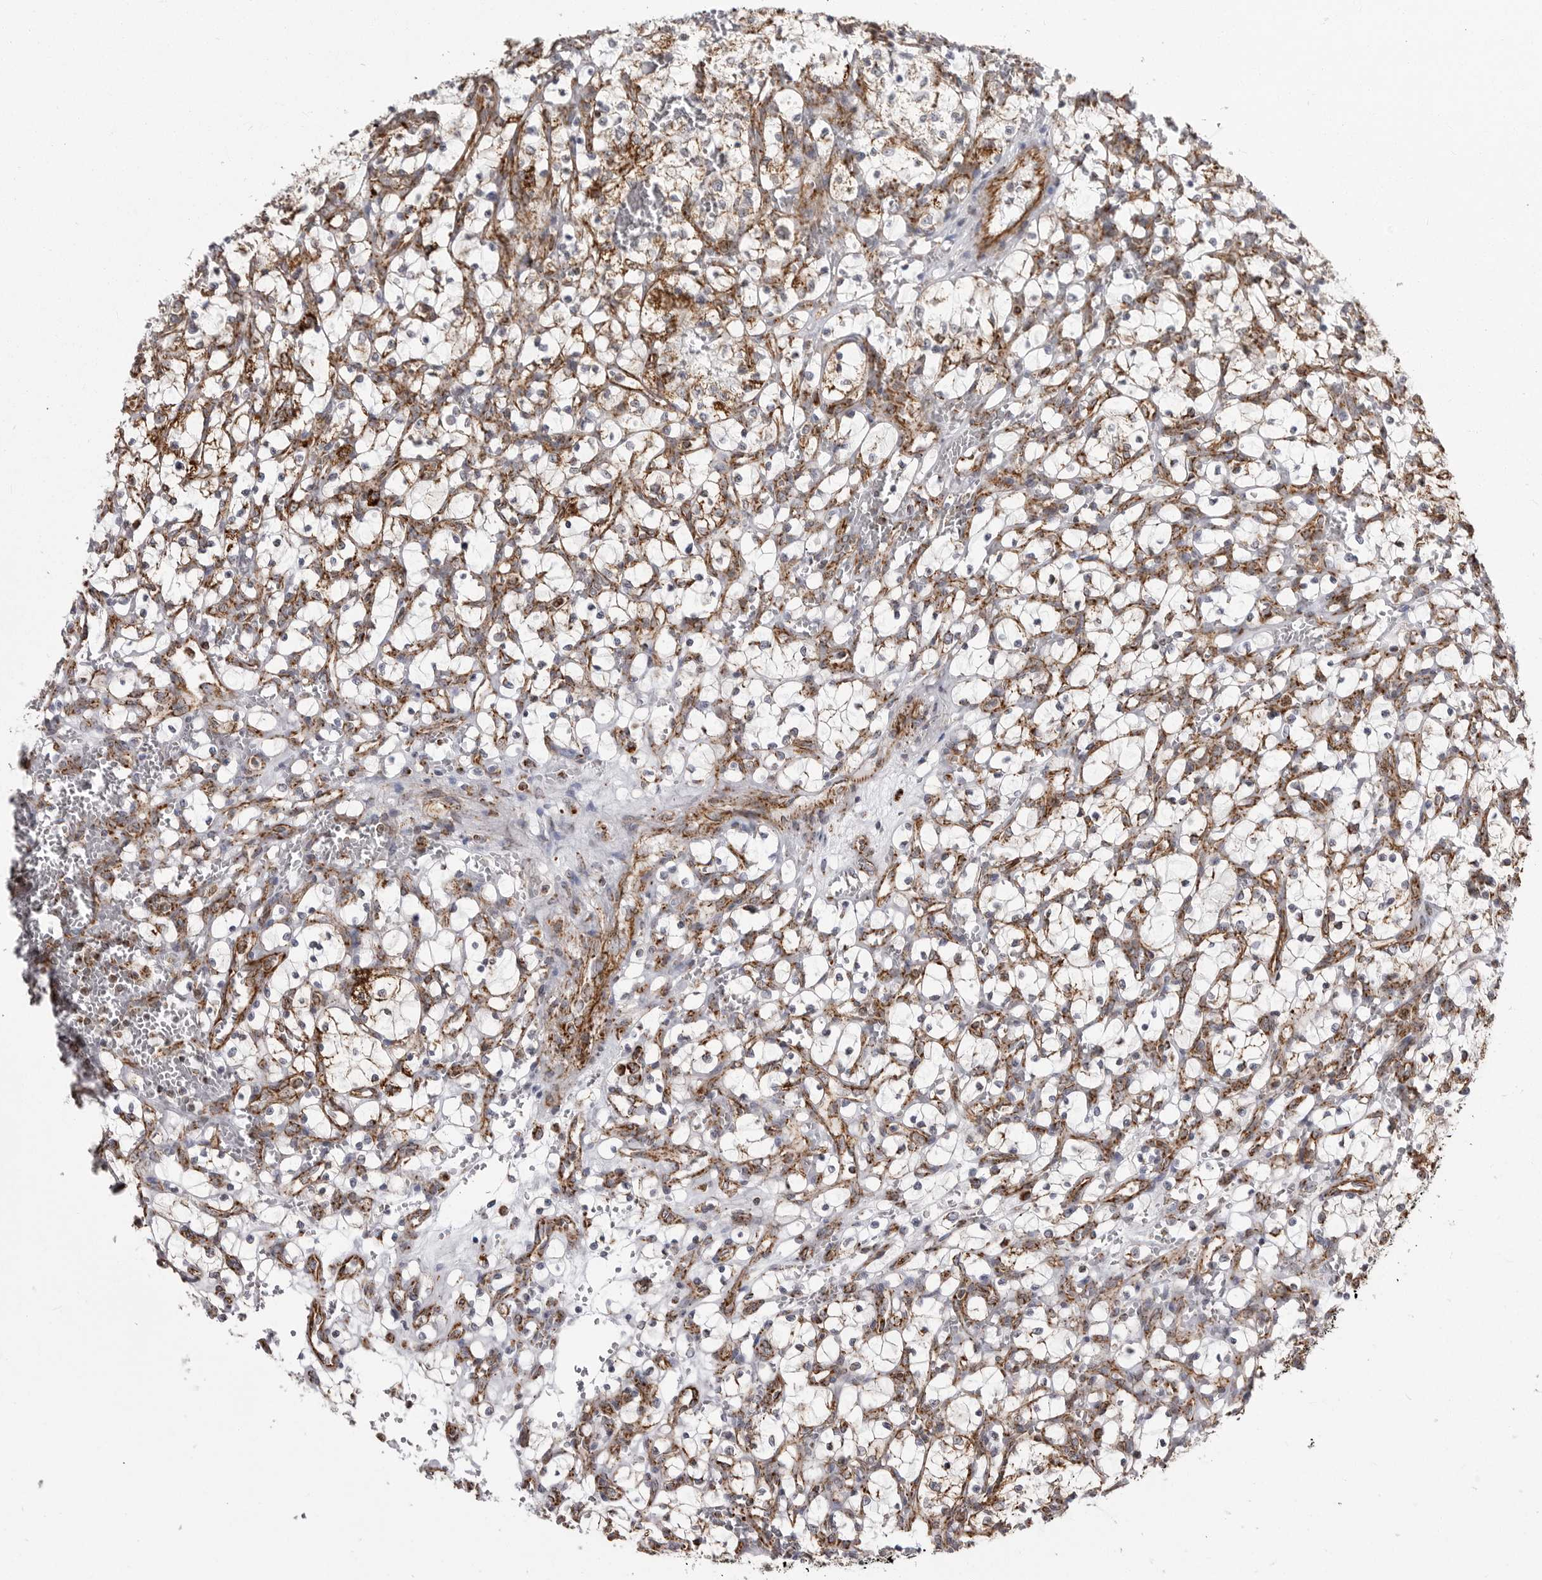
{"staining": {"intensity": "negative", "quantity": "none", "location": "none"}, "tissue": "renal cancer", "cell_type": "Tumor cells", "image_type": "cancer", "snomed": [{"axis": "morphology", "description": "Adenocarcinoma, NOS"}, {"axis": "topography", "description": "Kidney"}], "caption": "Renal adenocarcinoma was stained to show a protein in brown. There is no significant staining in tumor cells. (Stains: DAB IHC with hematoxylin counter stain, Microscopy: brightfield microscopy at high magnification).", "gene": "FH", "patient": {"sex": "female", "age": 69}}